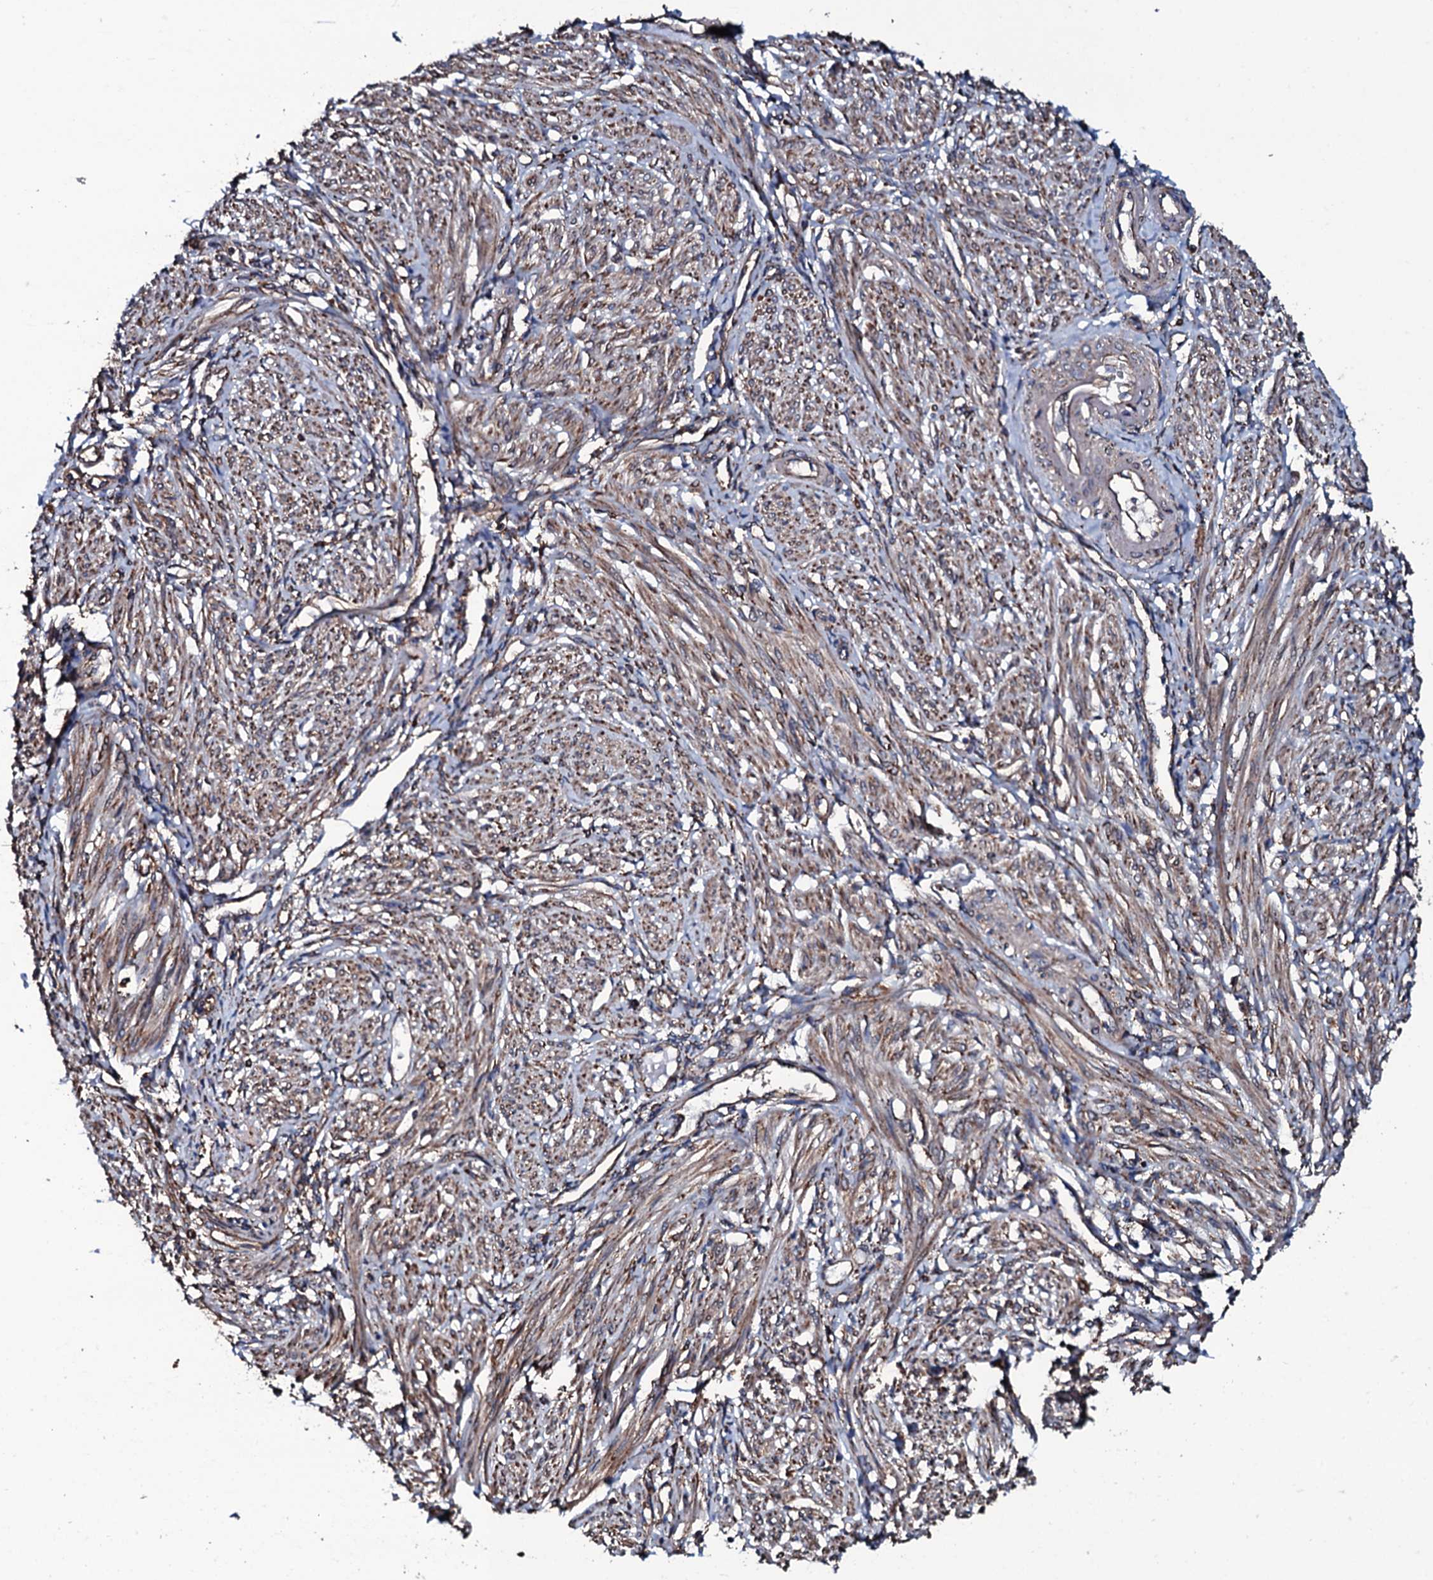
{"staining": {"intensity": "moderate", "quantity": "25%-75%", "location": "cytoplasmic/membranous"}, "tissue": "smooth muscle", "cell_type": "Smooth muscle cells", "image_type": "normal", "snomed": [{"axis": "morphology", "description": "Normal tissue, NOS"}, {"axis": "topography", "description": "Smooth muscle"}], "caption": "High-magnification brightfield microscopy of normal smooth muscle stained with DAB (3,3'-diaminobenzidine) (brown) and counterstained with hematoxylin (blue). smooth muscle cells exhibit moderate cytoplasmic/membranous positivity is present in about25%-75% of cells.", "gene": "RAB12", "patient": {"sex": "female", "age": 39}}